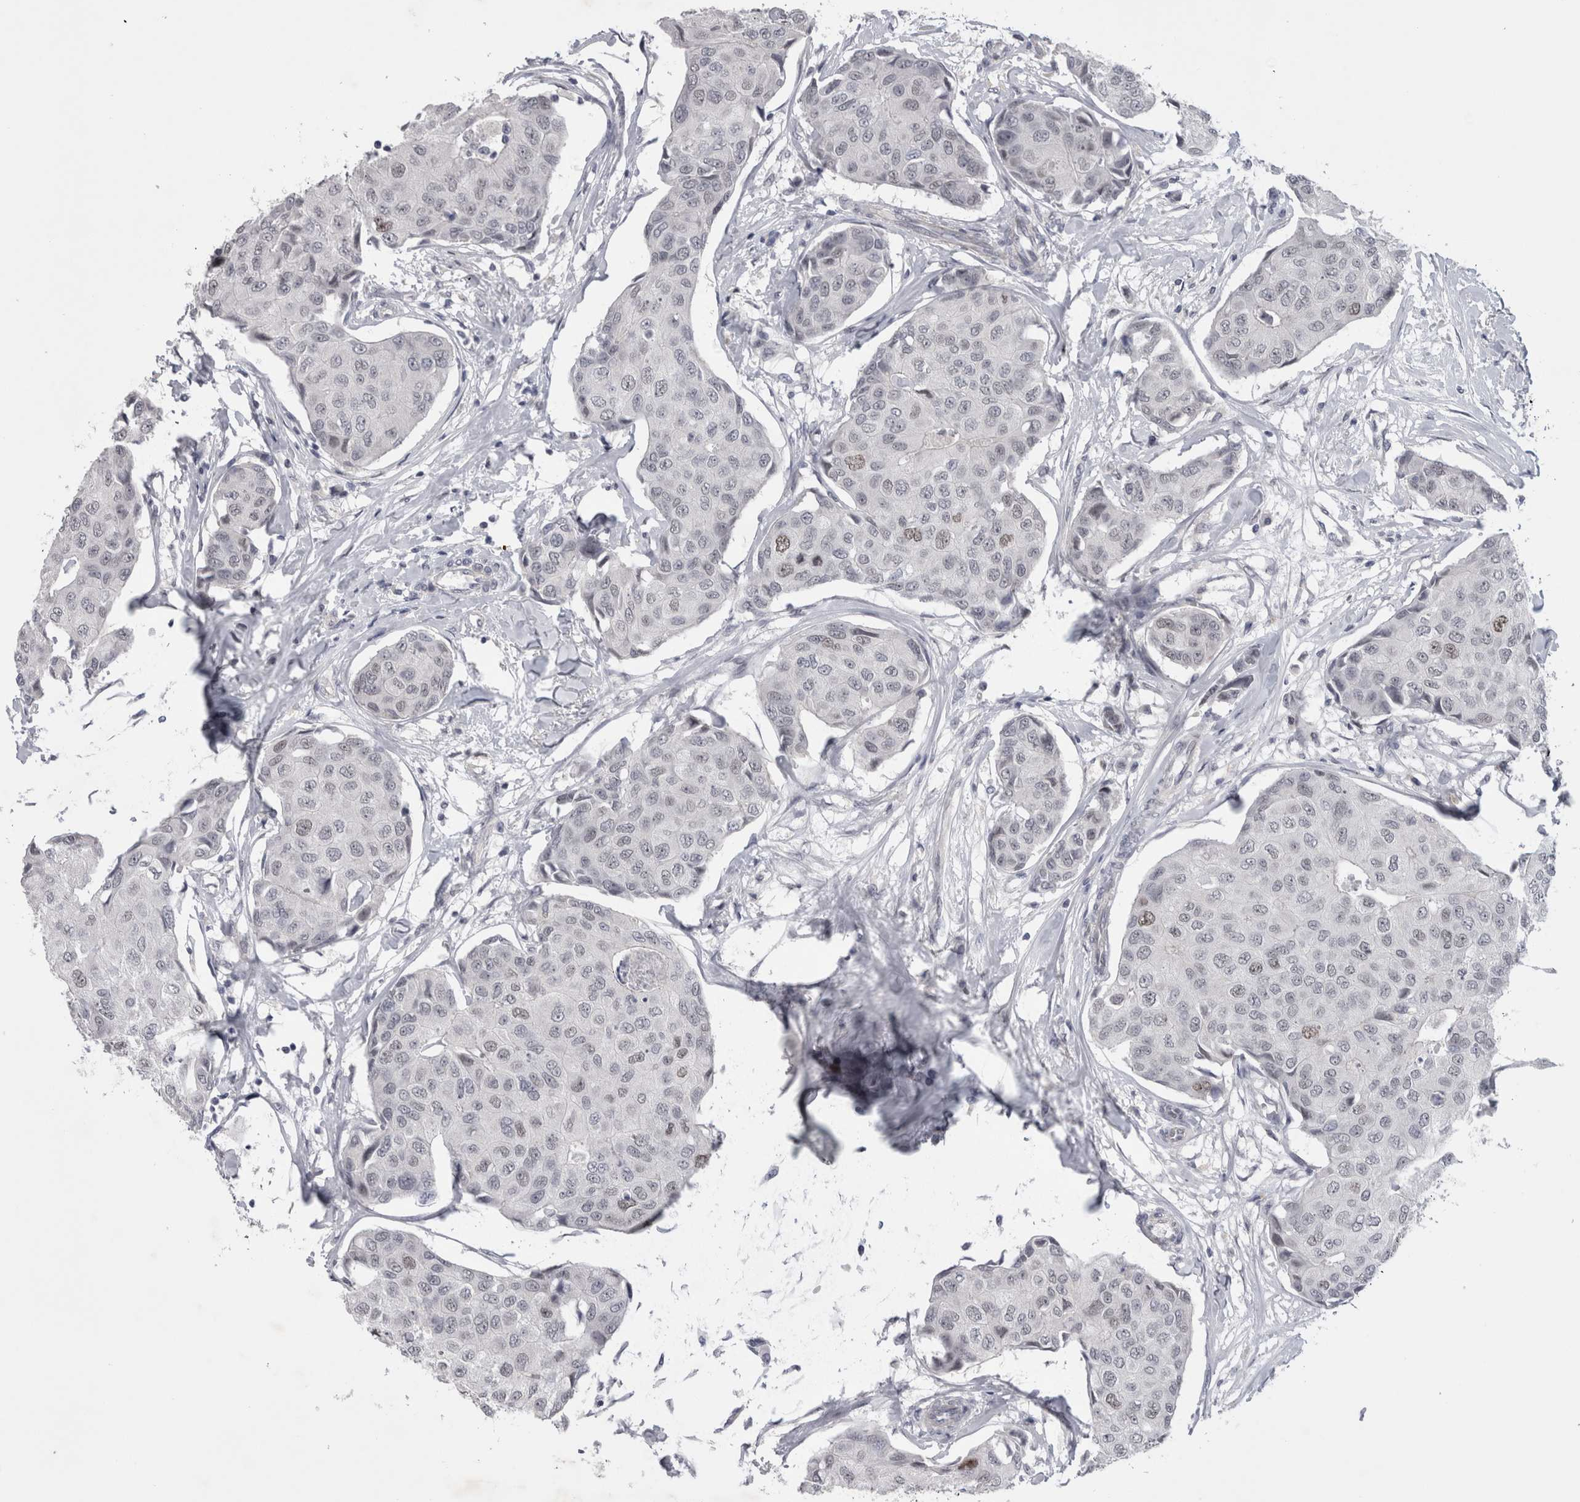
{"staining": {"intensity": "weak", "quantity": "<25%", "location": "nuclear"}, "tissue": "breast cancer", "cell_type": "Tumor cells", "image_type": "cancer", "snomed": [{"axis": "morphology", "description": "Duct carcinoma"}, {"axis": "topography", "description": "Breast"}], "caption": "Breast cancer (infiltrating ductal carcinoma) was stained to show a protein in brown. There is no significant expression in tumor cells.", "gene": "KIF18B", "patient": {"sex": "female", "age": 80}}